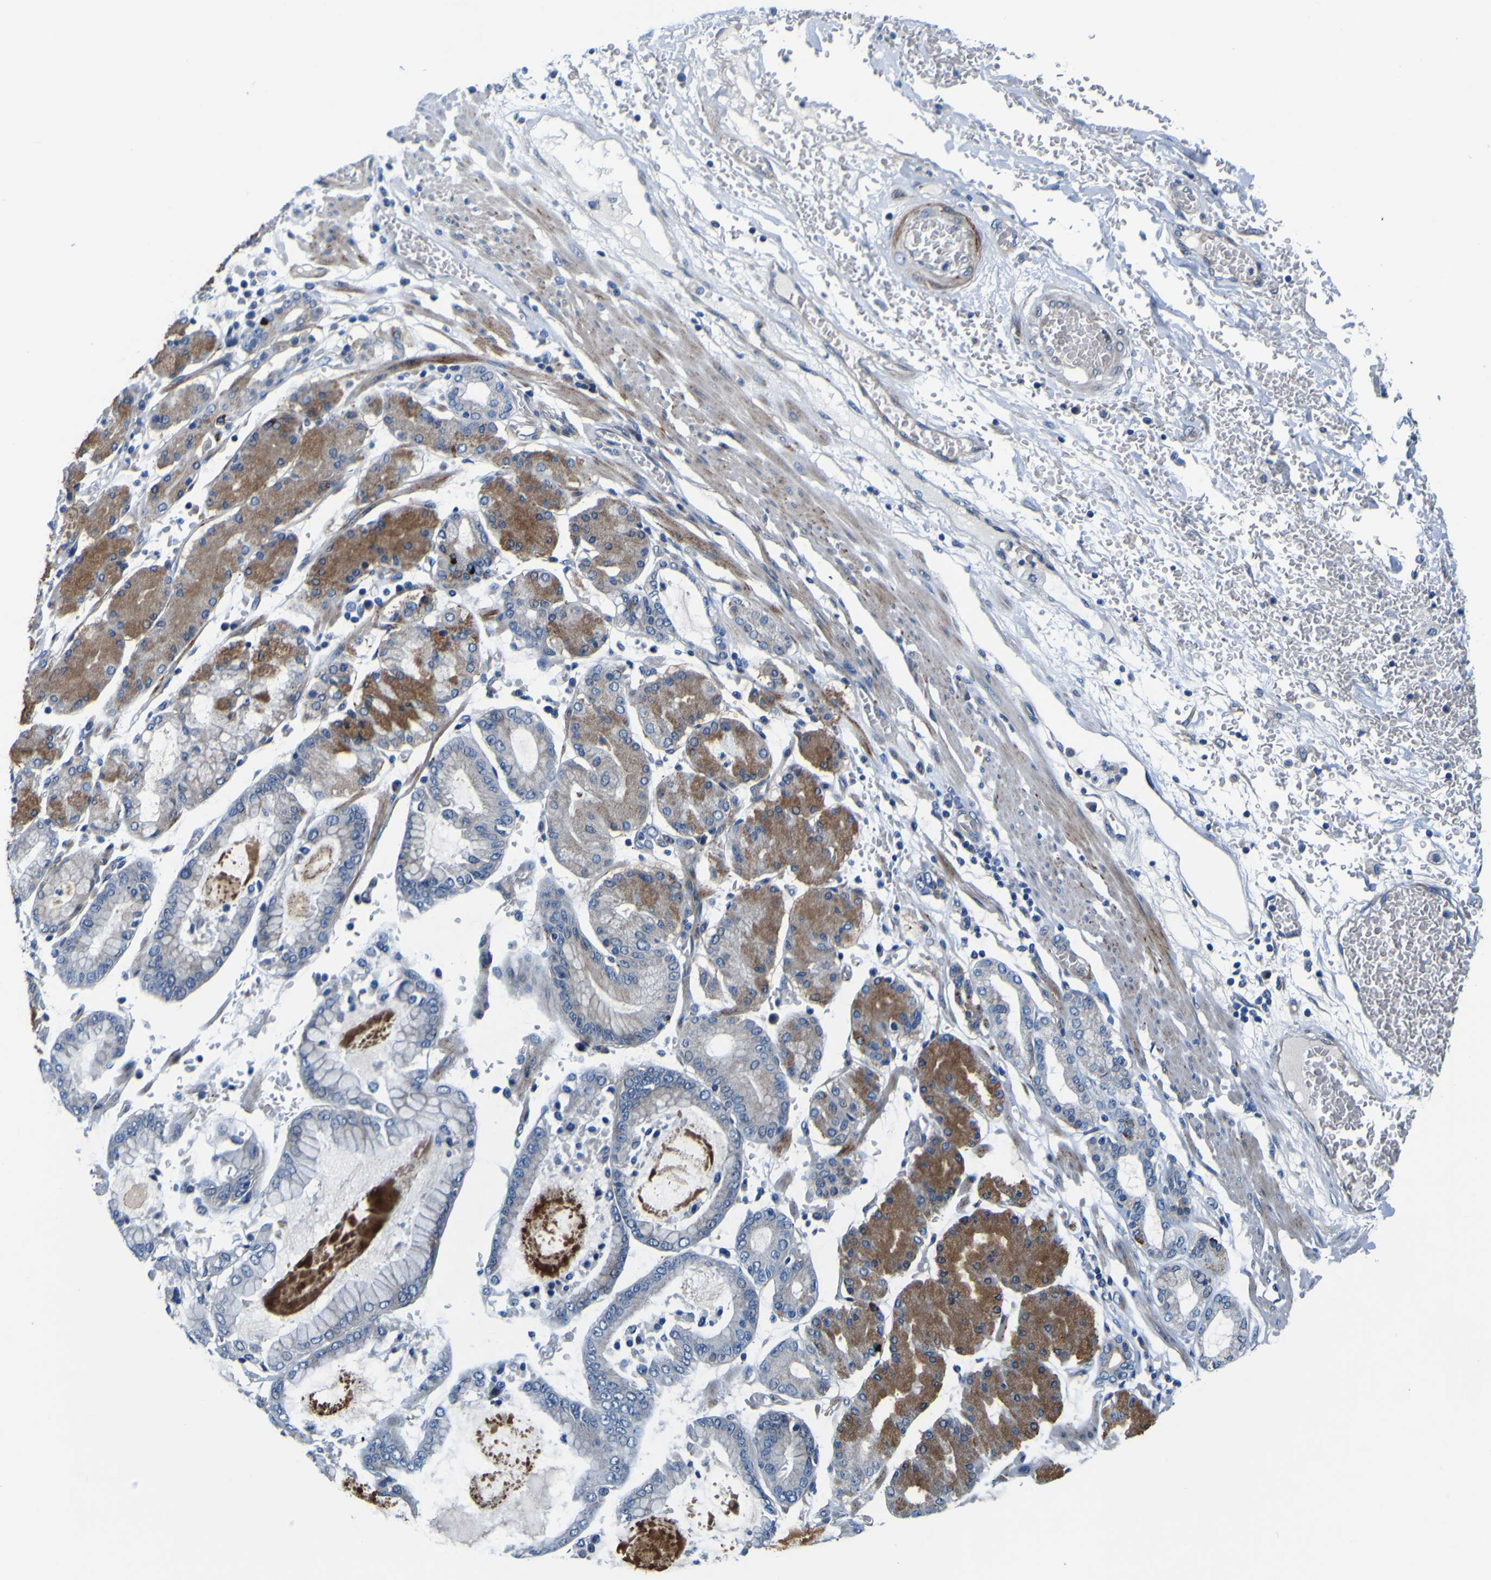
{"staining": {"intensity": "moderate", "quantity": "25%-75%", "location": "cytoplasmic/membranous"}, "tissue": "stomach cancer", "cell_type": "Tumor cells", "image_type": "cancer", "snomed": [{"axis": "morphology", "description": "Normal tissue, NOS"}, {"axis": "morphology", "description": "Adenocarcinoma, NOS"}, {"axis": "topography", "description": "Stomach, upper"}, {"axis": "topography", "description": "Stomach"}], "caption": "Stomach cancer stained for a protein demonstrates moderate cytoplasmic/membranous positivity in tumor cells.", "gene": "AGAP3", "patient": {"sex": "male", "age": 76}}